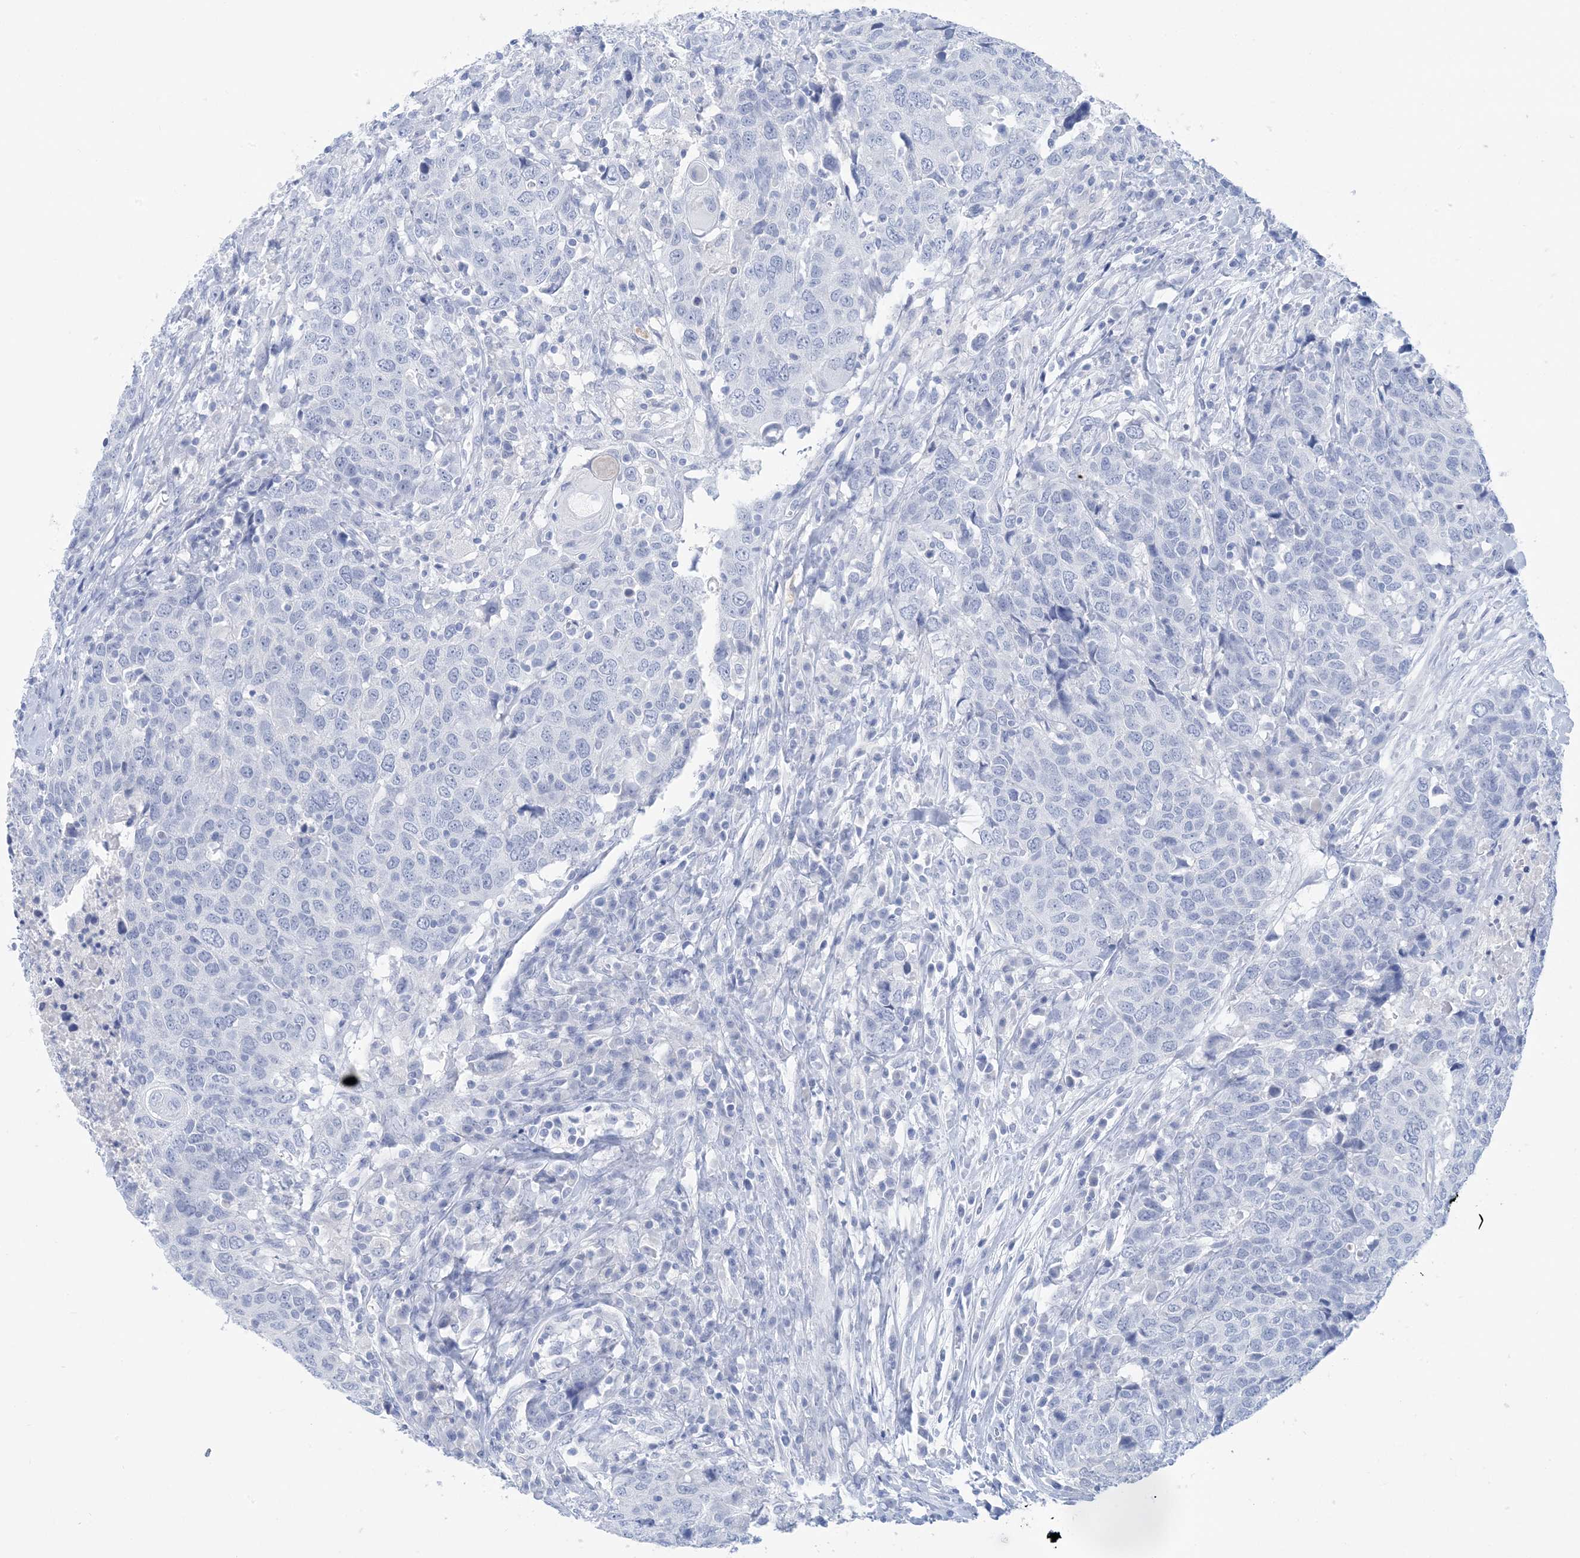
{"staining": {"intensity": "negative", "quantity": "none", "location": "none"}, "tissue": "head and neck cancer", "cell_type": "Tumor cells", "image_type": "cancer", "snomed": [{"axis": "morphology", "description": "Squamous cell carcinoma, NOS"}, {"axis": "topography", "description": "Head-Neck"}], "caption": "DAB immunohistochemical staining of human squamous cell carcinoma (head and neck) displays no significant positivity in tumor cells.", "gene": "SH3YL1", "patient": {"sex": "male", "age": 66}}